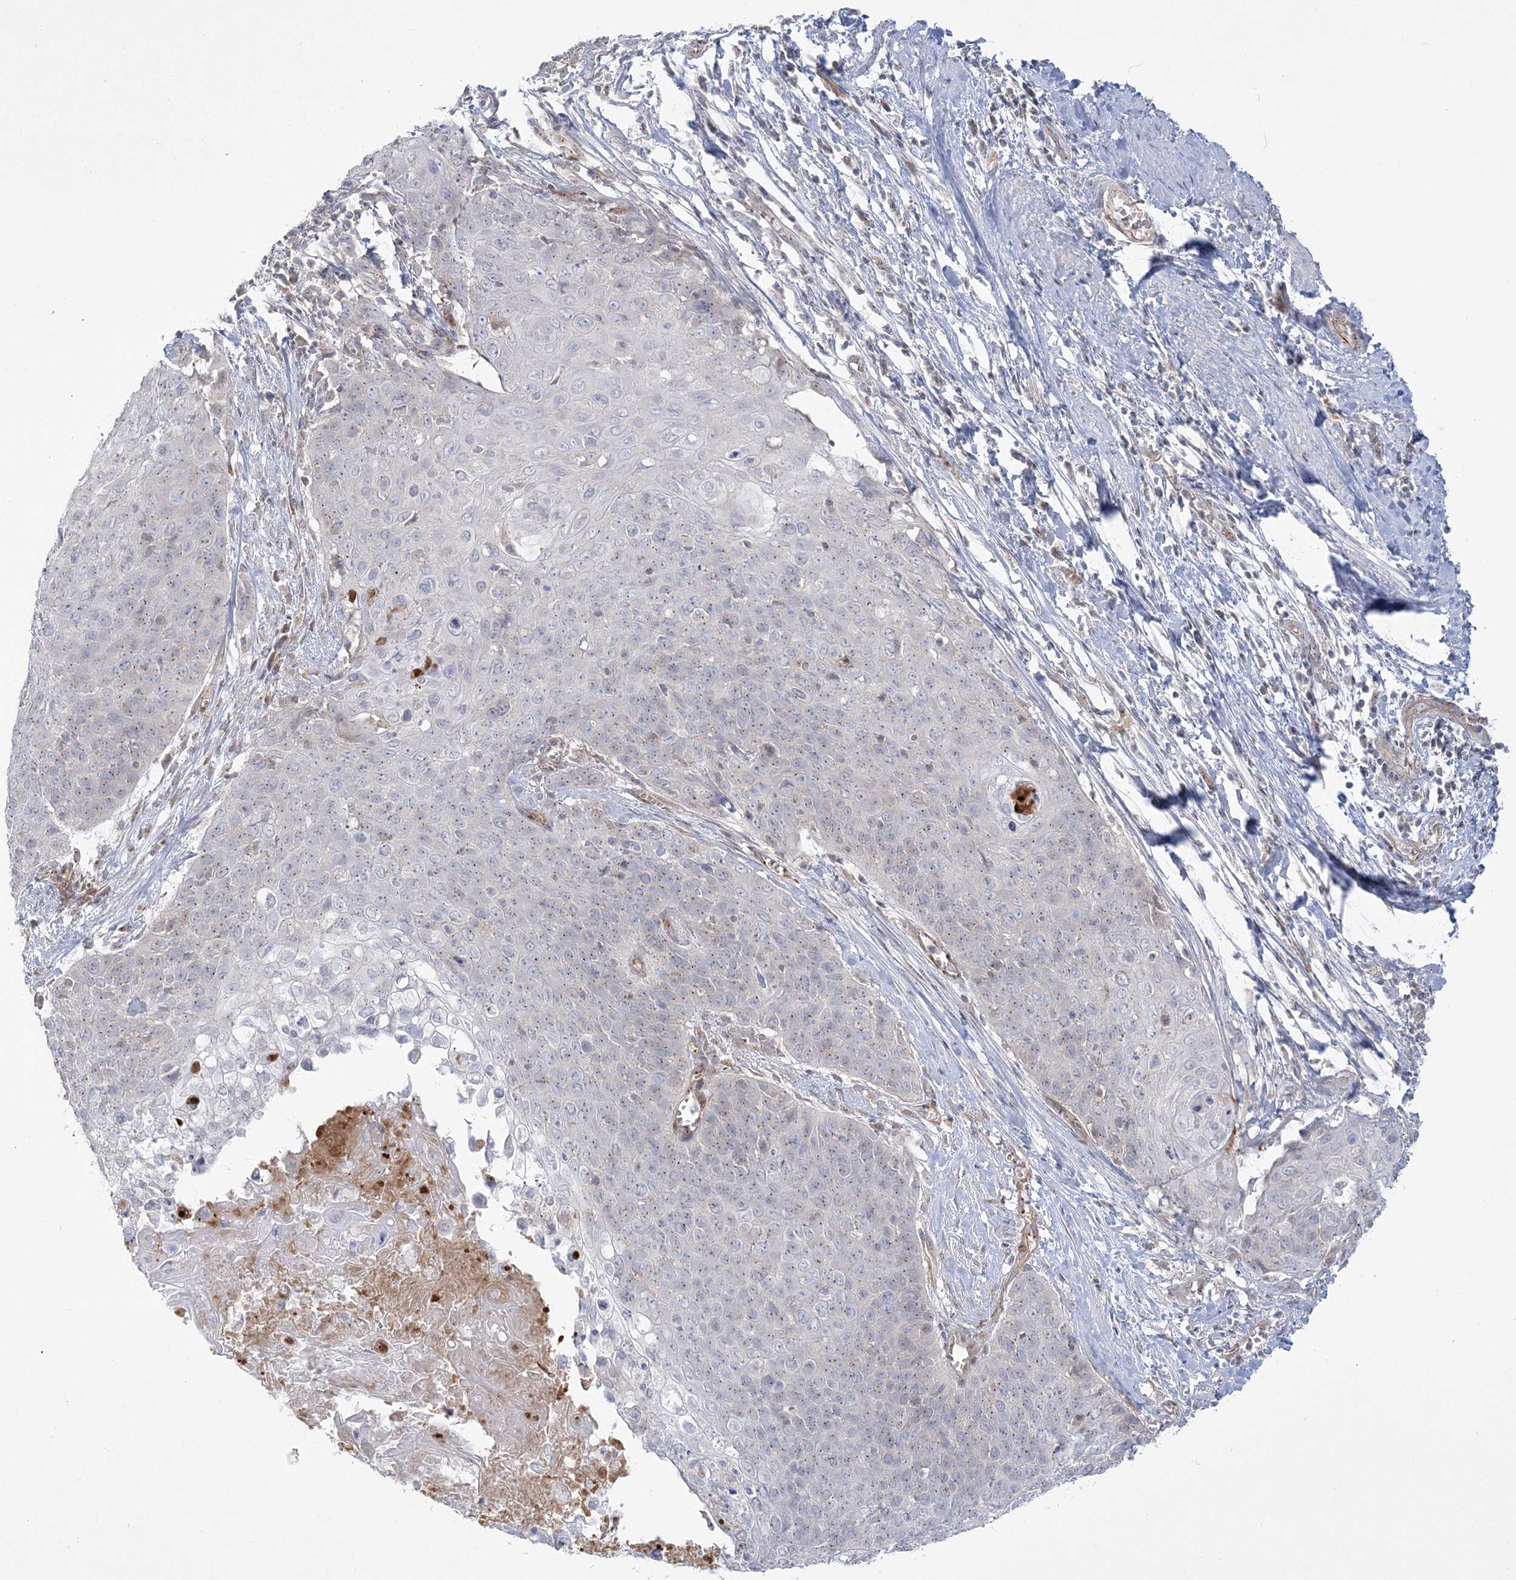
{"staining": {"intensity": "weak", "quantity": "25%-75%", "location": "cytoplasmic/membranous"}, "tissue": "cervical cancer", "cell_type": "Tumor cells", "image_type": "cancer", "snomed": [{"axis": "morphology", "description": "Squamous cell carcinoma, NOS"}, {"axis": "topography", "description": "Cervix"}], "caption": "Cervical squamous cell carcinoma stained for a protein (brown) displays weak cytoplasmic/membranous positive positivity in about 25%-75% of tumor cells.", "gene": "ADAMTS12", "patient": {"sex": "female", "age": 39}}